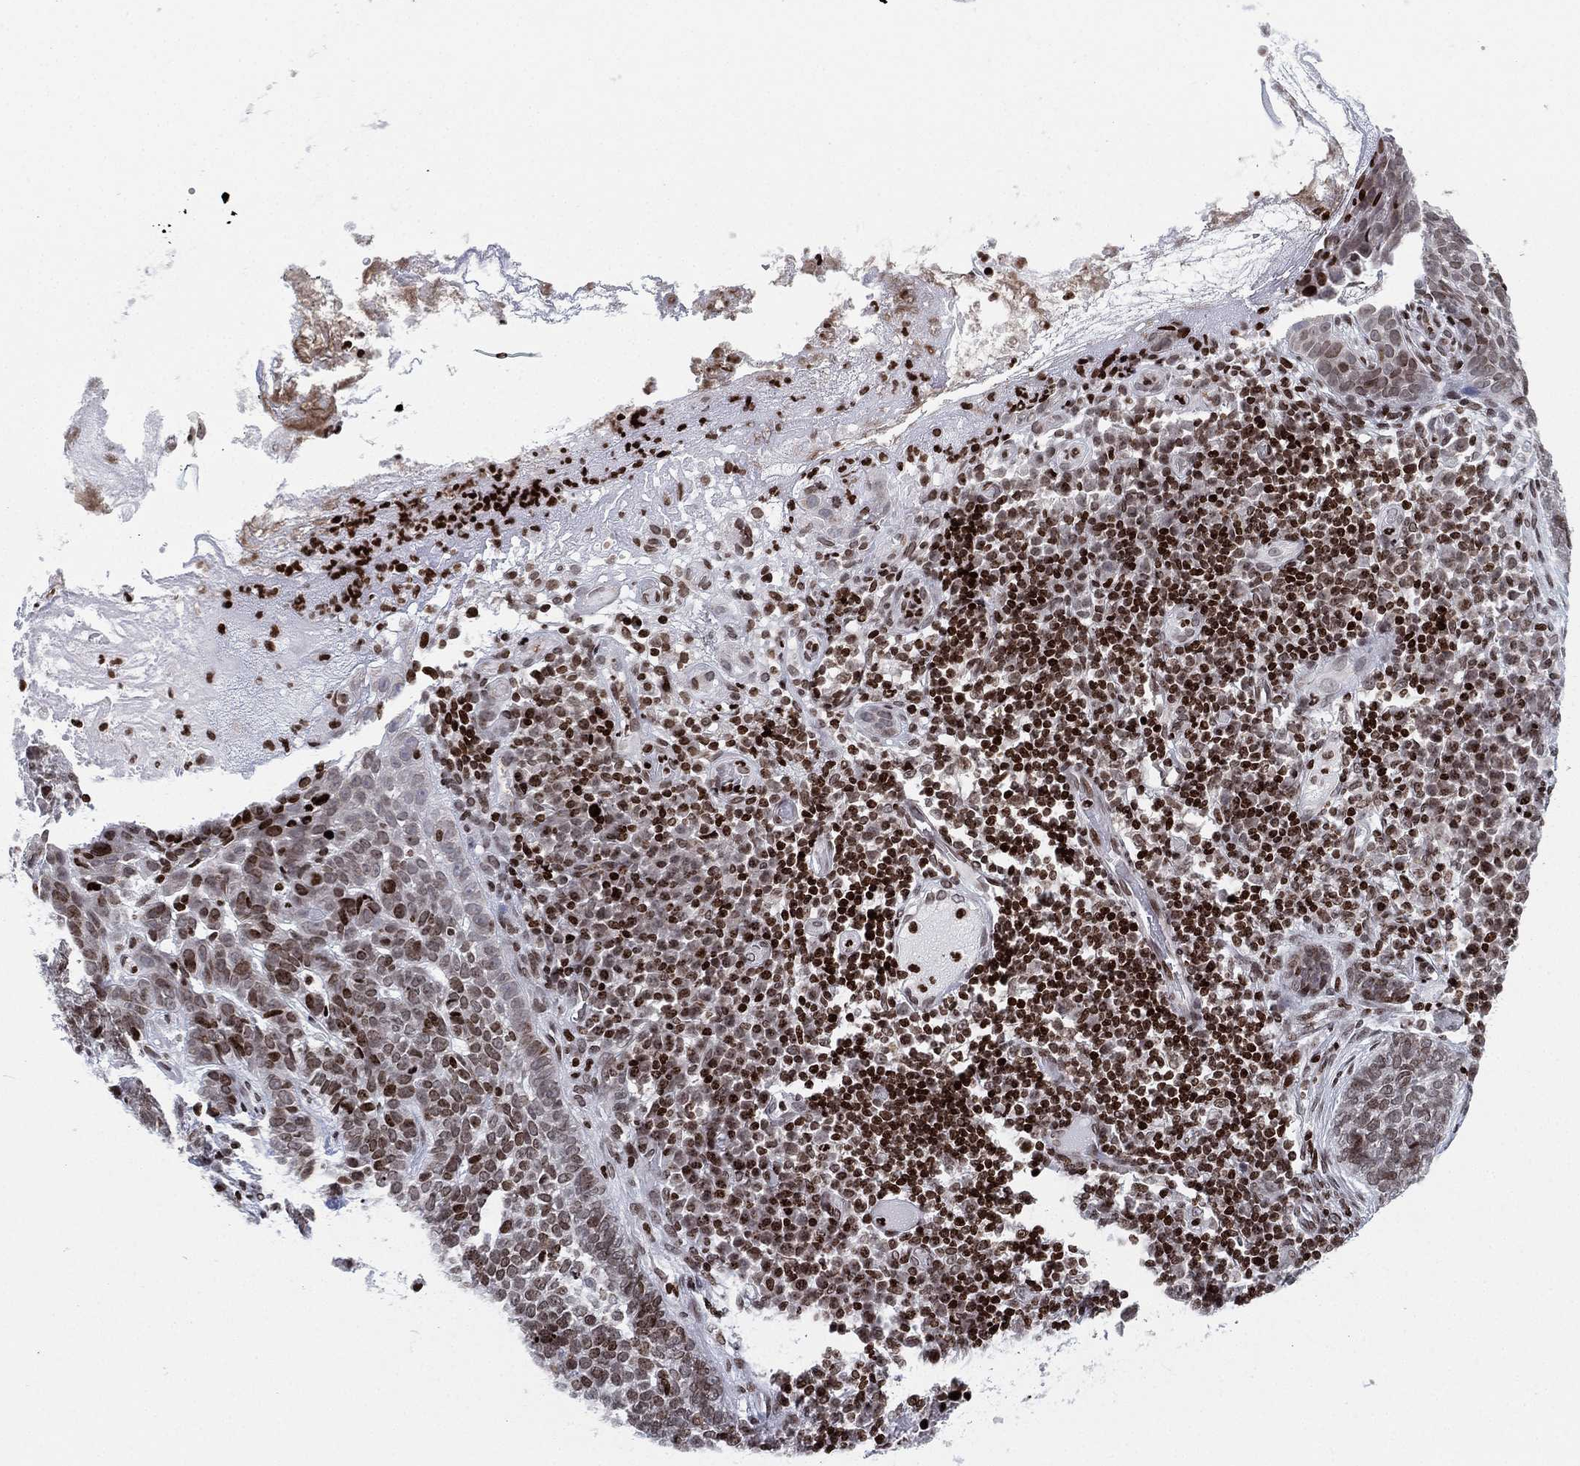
{"staining": {"intensity": "moderate", "quantity": "<25%", "location": "nuclear"}, "tissue": "skin cancer", "cell_type": "Tumor cells", "image_type": "cancer", "snomed": [{"axis": "morphology", "description": "Basal cell carcinoma"}, {"axis": "topography", "description": "Skin"}], "caption": "A photomicrograph of human skin basal cell carcinoma stained for a protein shows moderate nuclear brown staining in tumor cells. Using DAB (brown) and hematoxylin (blue) stains, captured at high magnification using brightfield microscopy.", "gene": "MFSD14A", "patient": {"sex": "female", "age": 69}}